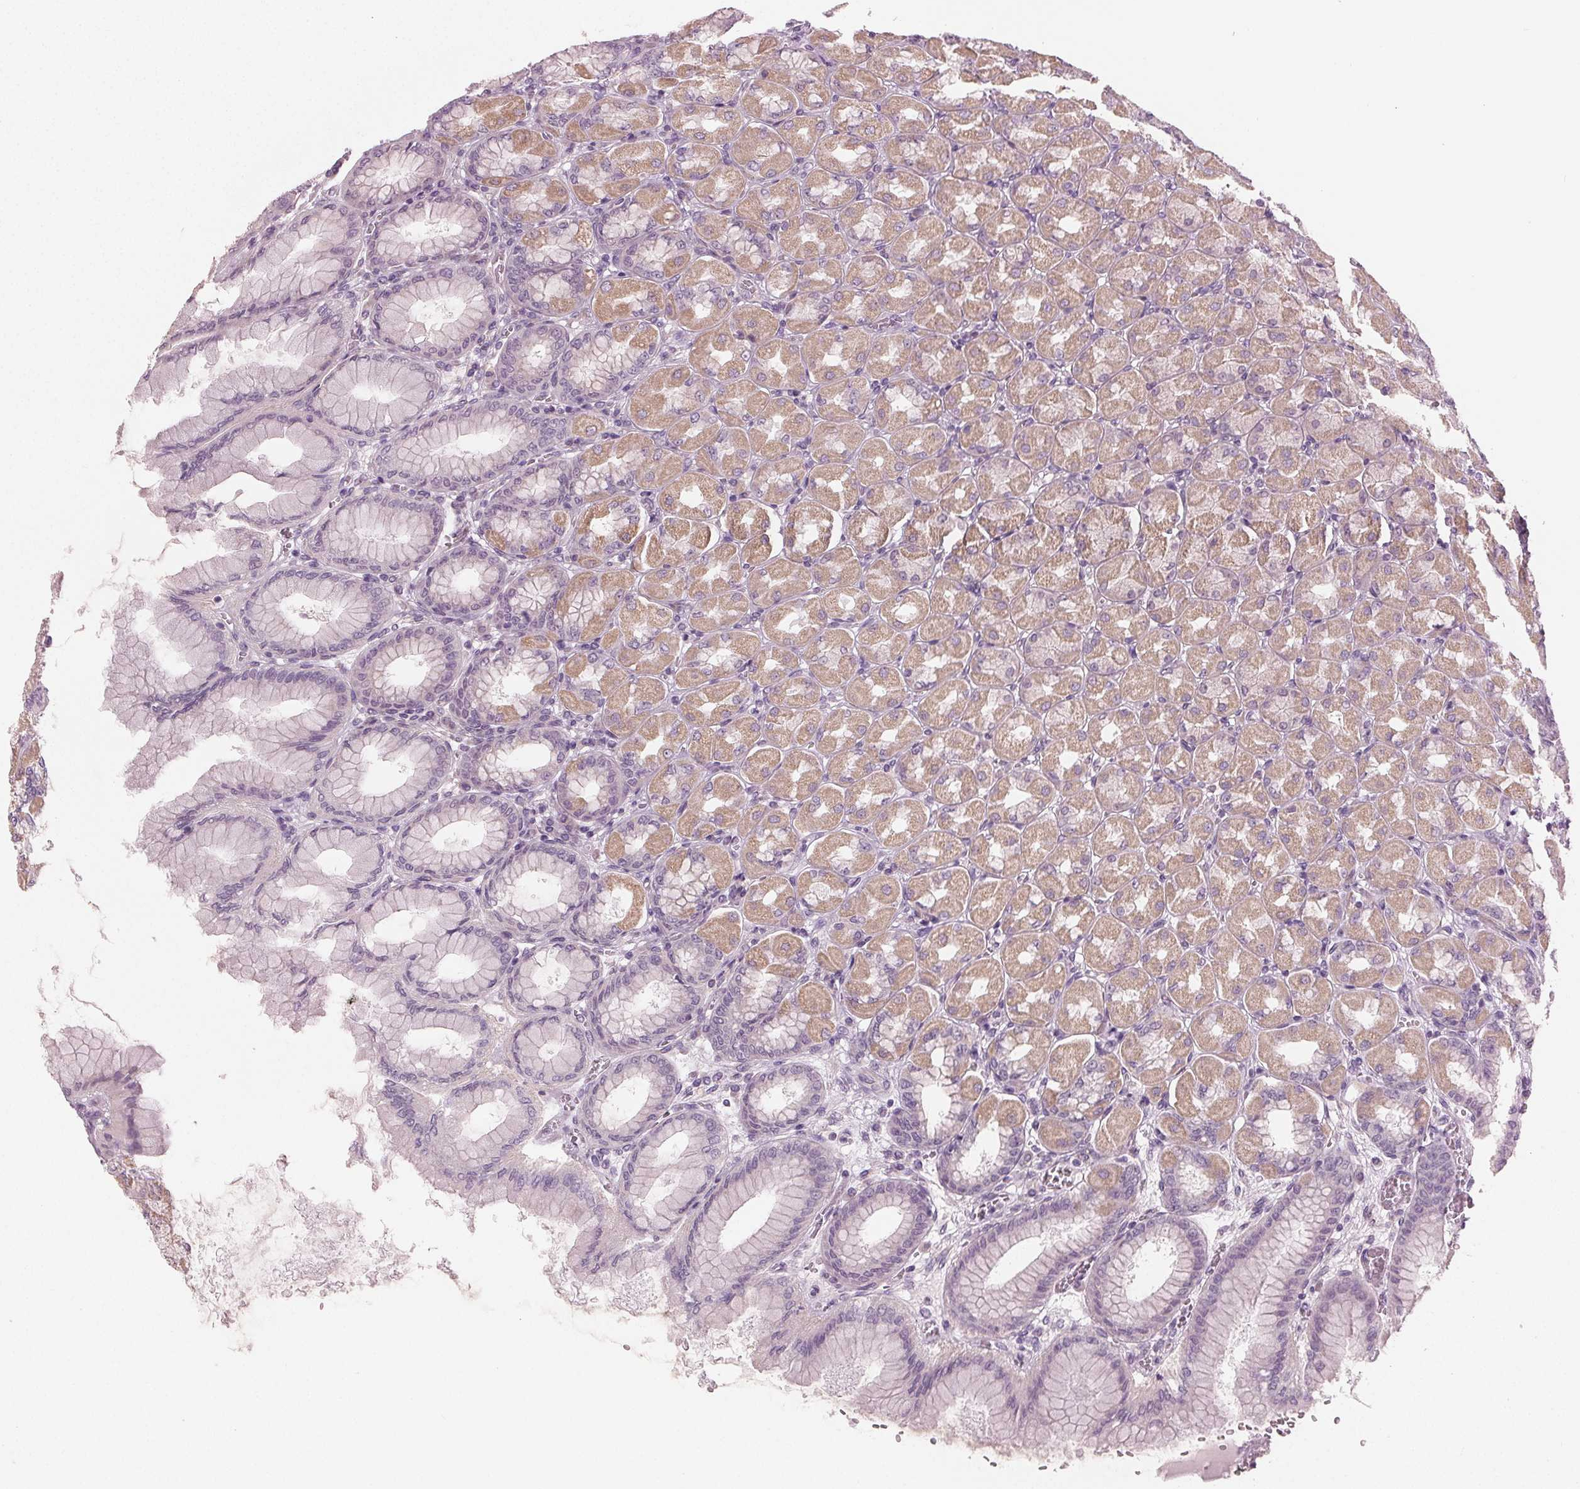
{"staining": {"intensity": "moderate", "quantity": "25%-75%", "location": "cytoplasmic/membranous"}, "tissue": "stomach", "cell_type": "Glandular cells", "image_type": "normal", "snomed": [{"axis": "morphology", "description": "Normal tissue, NOS"}, {"axis": "topography", "description": "Stomach, upper"}], "caption": "Human stomach stained for a protein (brown) reveals moderate cytoplasmic/membranous positive staining in about 25%-75% of glandular cells.", "gene": "PRAP1", "patient": {"sex": "female", "age": 56}}